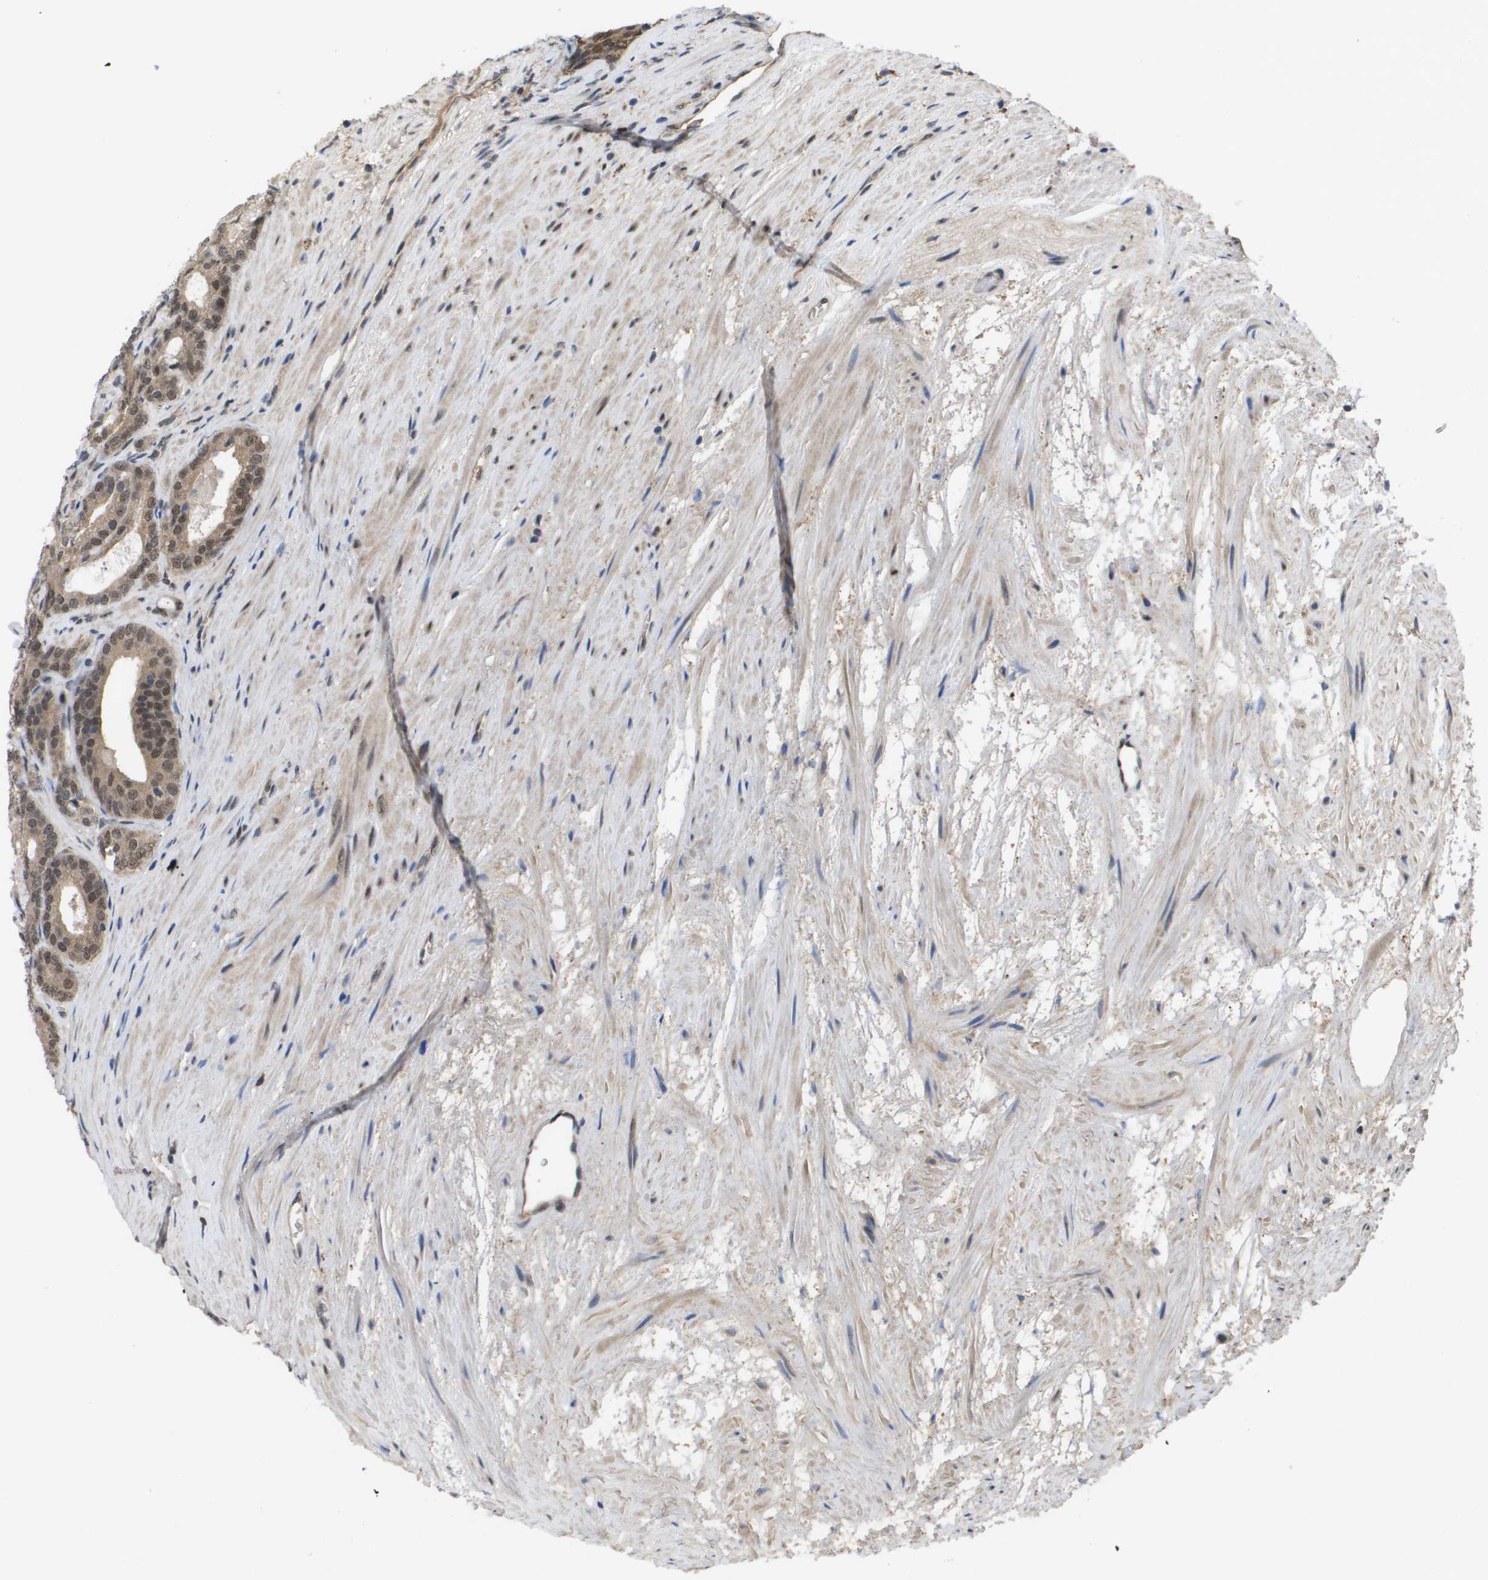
{"staining": {"intensity": "moderate", "quantity": ">75%", "location": "cytoplasmic/membranous,nuclear"}, "tissue": "prostate cancer", "cell_type": "Tumor cells", "image_type": "cancer", "snomed": [{"axis": "morphology", "description": "Adenocarcinoma, High grade"}, {"axis": "topography", "description": "Prostate"}], "caption": "Protein staining of prostate high-grade adenocarcinoma tissue demonstrates moderate cytoplasmic/membranous and nuclear staining in approximately >75% of tumor cells.", "gene": "AMBRA1", "patient": {"sex": "male", "age": 60}}